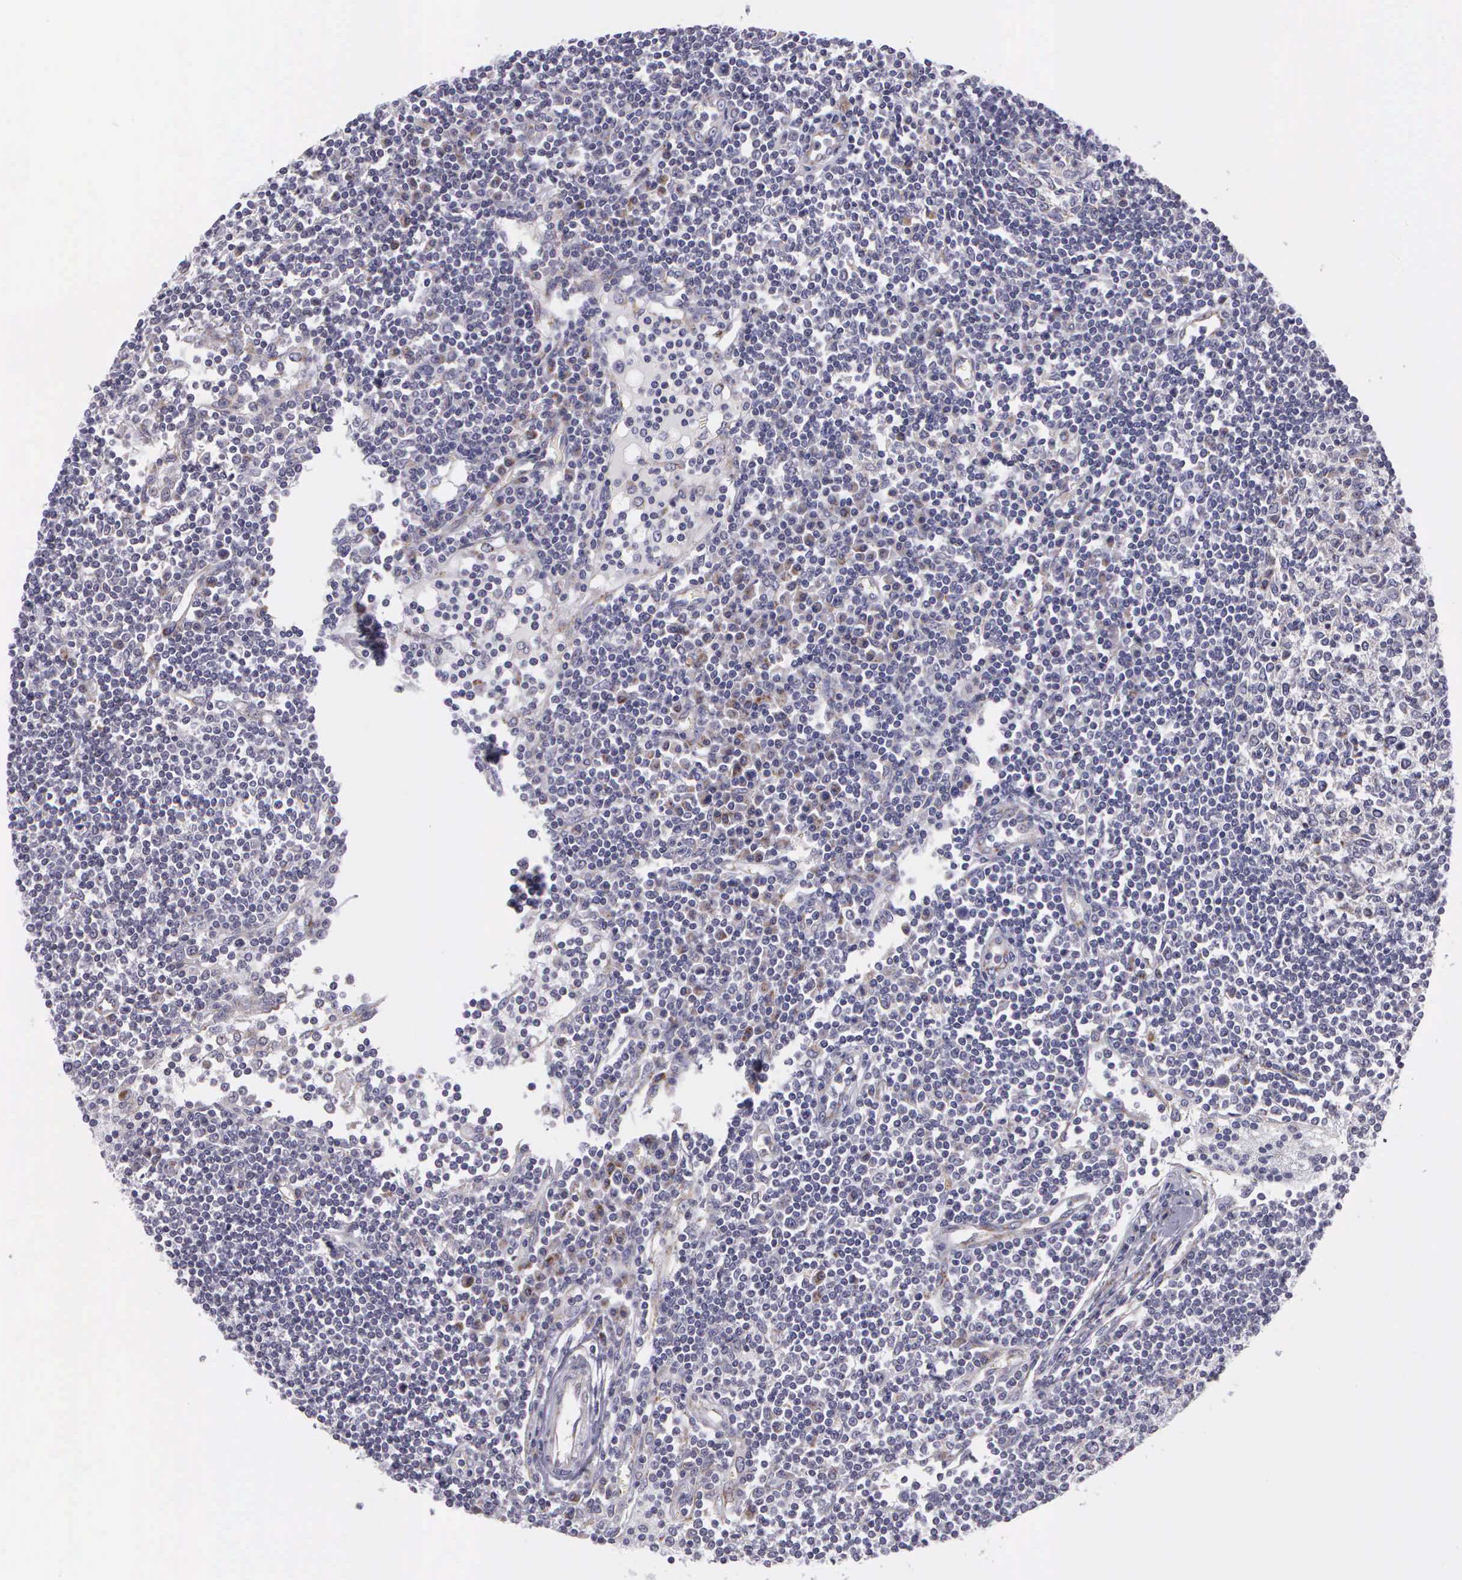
{"staining": {"intensity": "negative", "quantity": "none", "location": "none"}, "tissue": "lymph node", "cell_type": "Germinal center cells", "image_type": "normal", "snomed": [{"axis": "morphology", "description": "Normal tissue, NOS"}, {"axis": "topography", "description": "Lymph node"}], "caption": "IHC of unremarkable human lymph node reveals no positivity in germinal center cells.", "gene": "SYNJ2BP", "patient": {"sex": "female", "age": 62}}